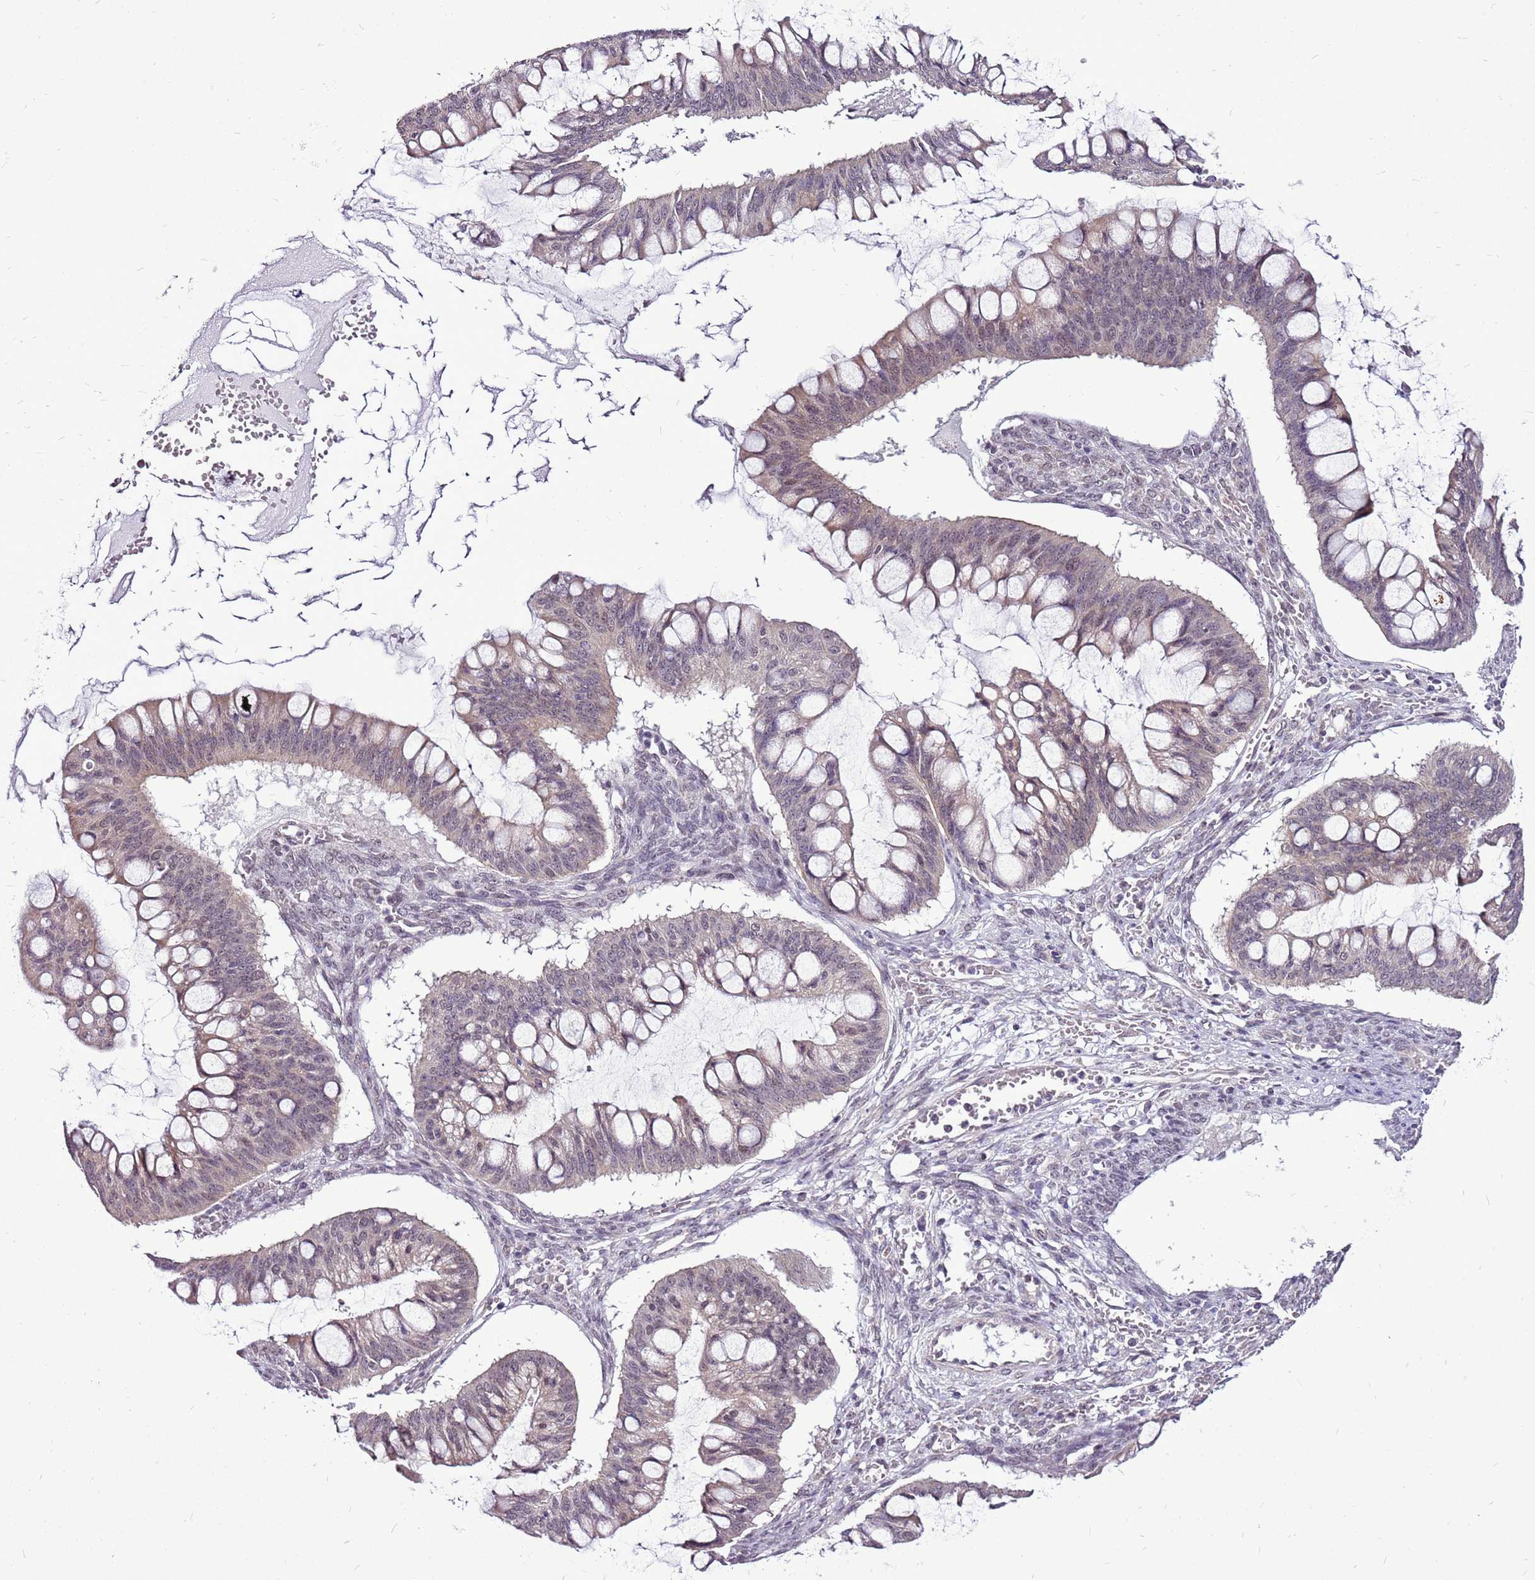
{"staining": {"intensity": "moderate", "quantity": "25%-75%", "location": "cytoplasmic/membranous,nuclear"}, "tissue": "ovarian cancer", "cell_type": "Tumor cells", "image_type": "cancer", "snomed": [{"axis": "morphology", "description": "Cystadenocarcinoma, mucinous, NOS"}, {"axis": "topography", "description": "Ovary"}], "caption": "The micrograph reveals staining of ovarian mucinous cystadenocarcinoma, revealing moderate cytoplasmic/membranous and nuclear protein staining (brown color) within tumor cells.", "gene": "CCDC166", "patient": {"sex": "female", "age": 73}}